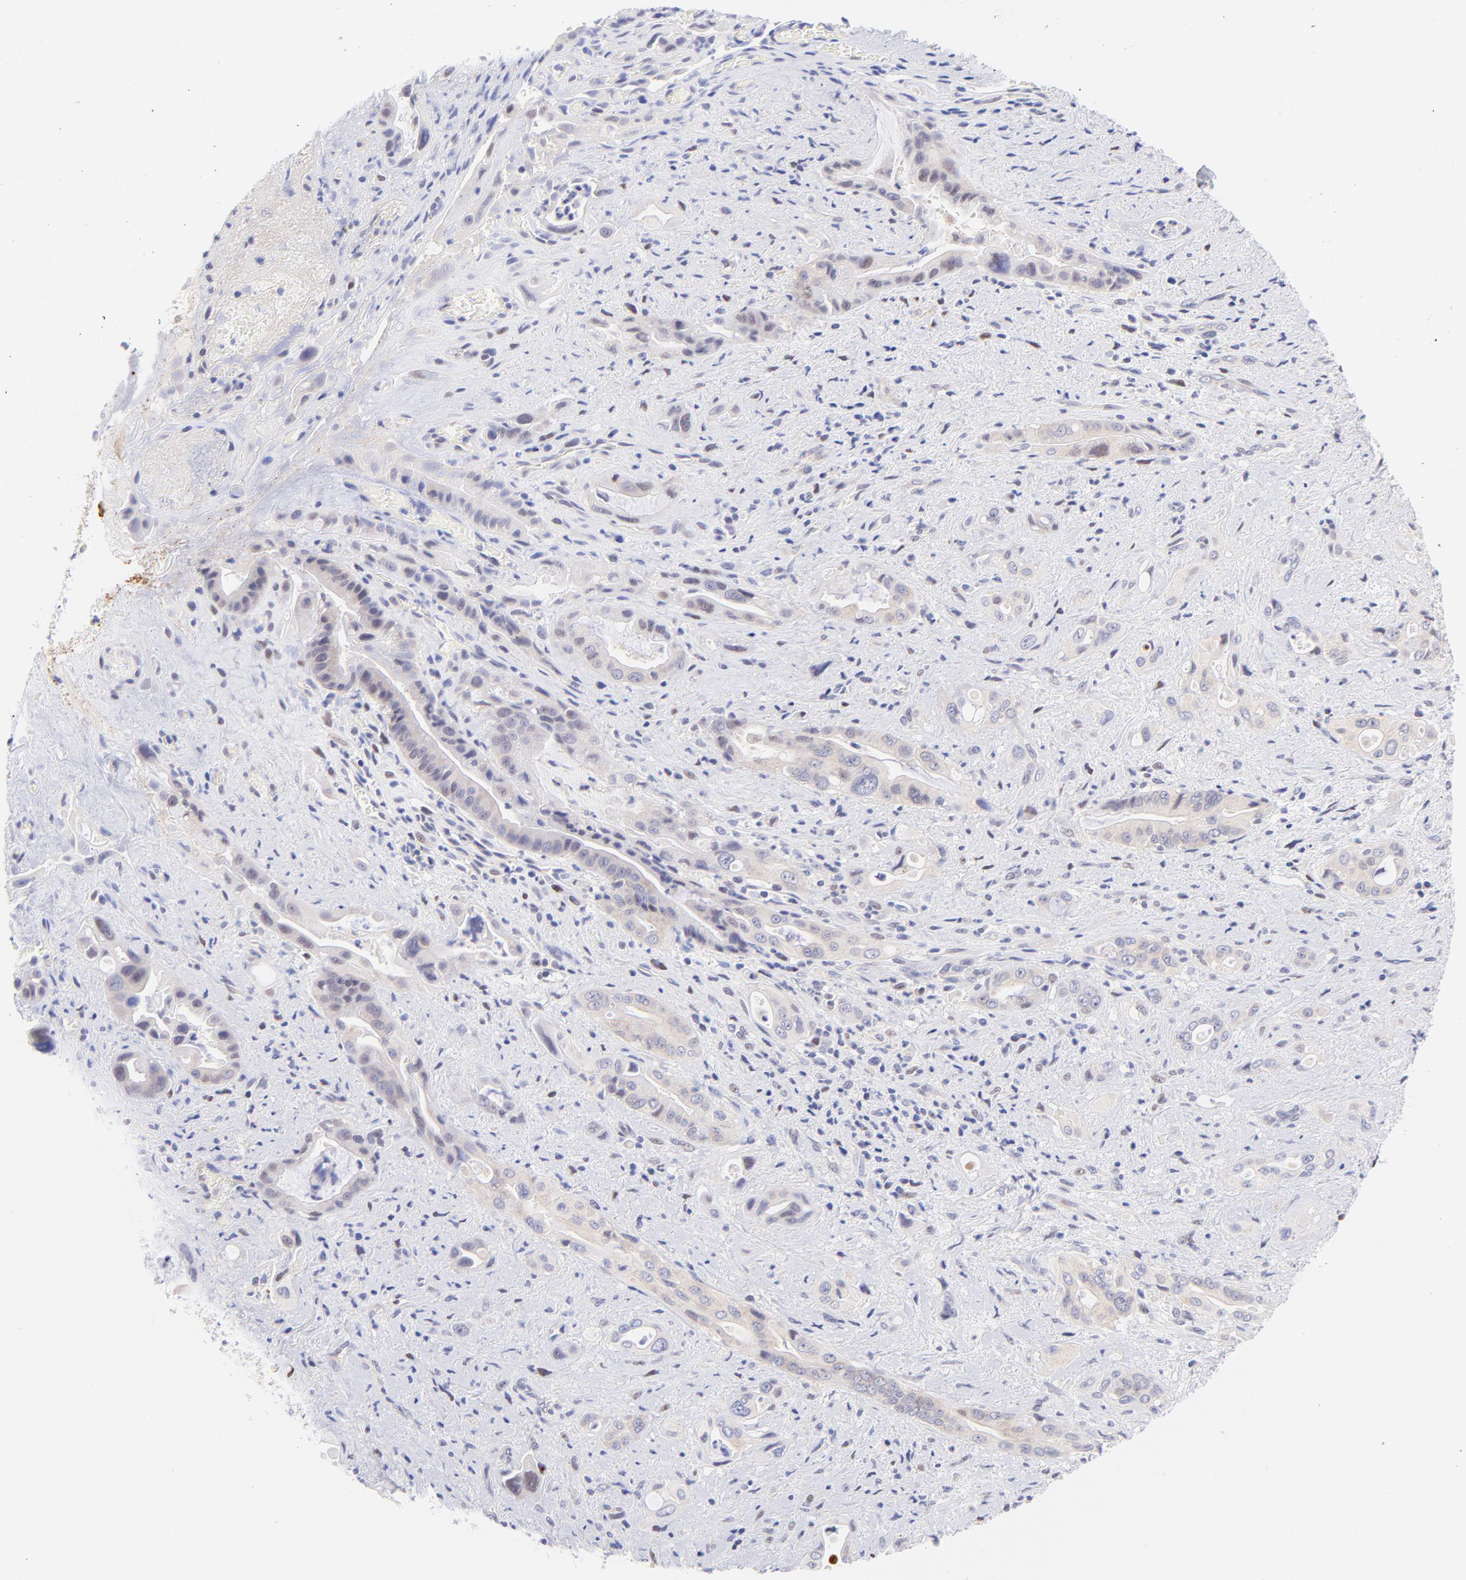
{"staining": {"intensity": "weak", "quantity": "<25%", "location": "cytoplasmic/membranous"}, "tissue": "pancreatic cancer", "cell_type": "Tumor cells", "image_type": "cancer", "snomed": [{"axis": "morphology", "description": "Adenocarcinoma, NOS"}, {"axis": "topography", "description": "Pancreas"}], "caption": "Tumor cells are negative for protein expression in human pancreatic cancer. Nuclei are stained in blue.", "gene": "PBDC1", "patient": {"sex": "male", "age": 77}}